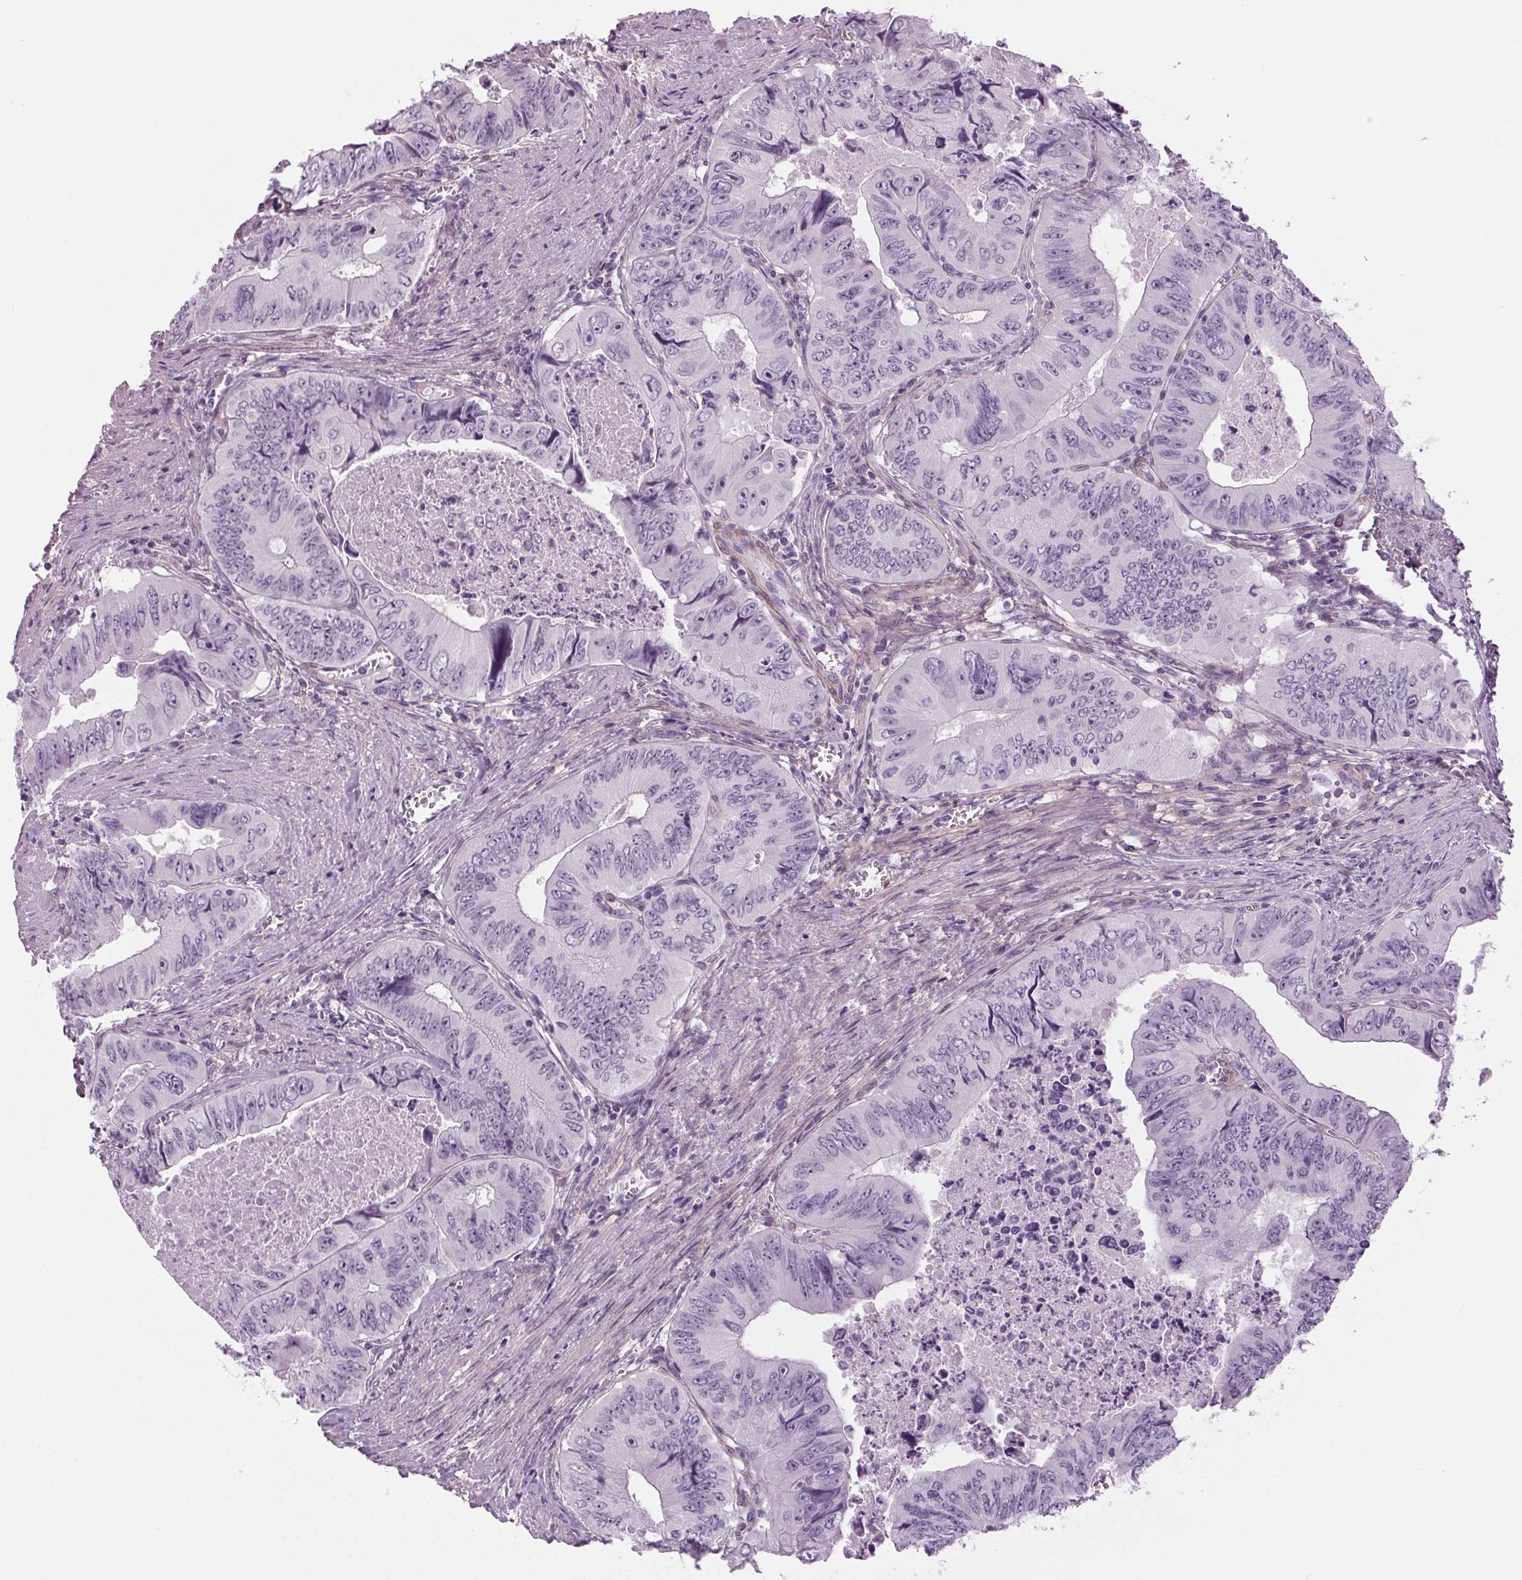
{"staining": {"intensity": "negative", "quantity": "none", "location": "none"}, "tissue": "colorectal cancer", "cell_type": "Tumor cells", "image_type": "cancer", "snomed": [{"axis": "morphology", "description": "Adenocarcinoma, NOS"}, {"axis": "topography", "description": "Colon"}], "caption": "Colorectal adenocarcinoma stained for a protein using IHC shows no expression tumor cells.", "gene": "BHLHE22", "patient": {"sex": "female", "age": 84}}